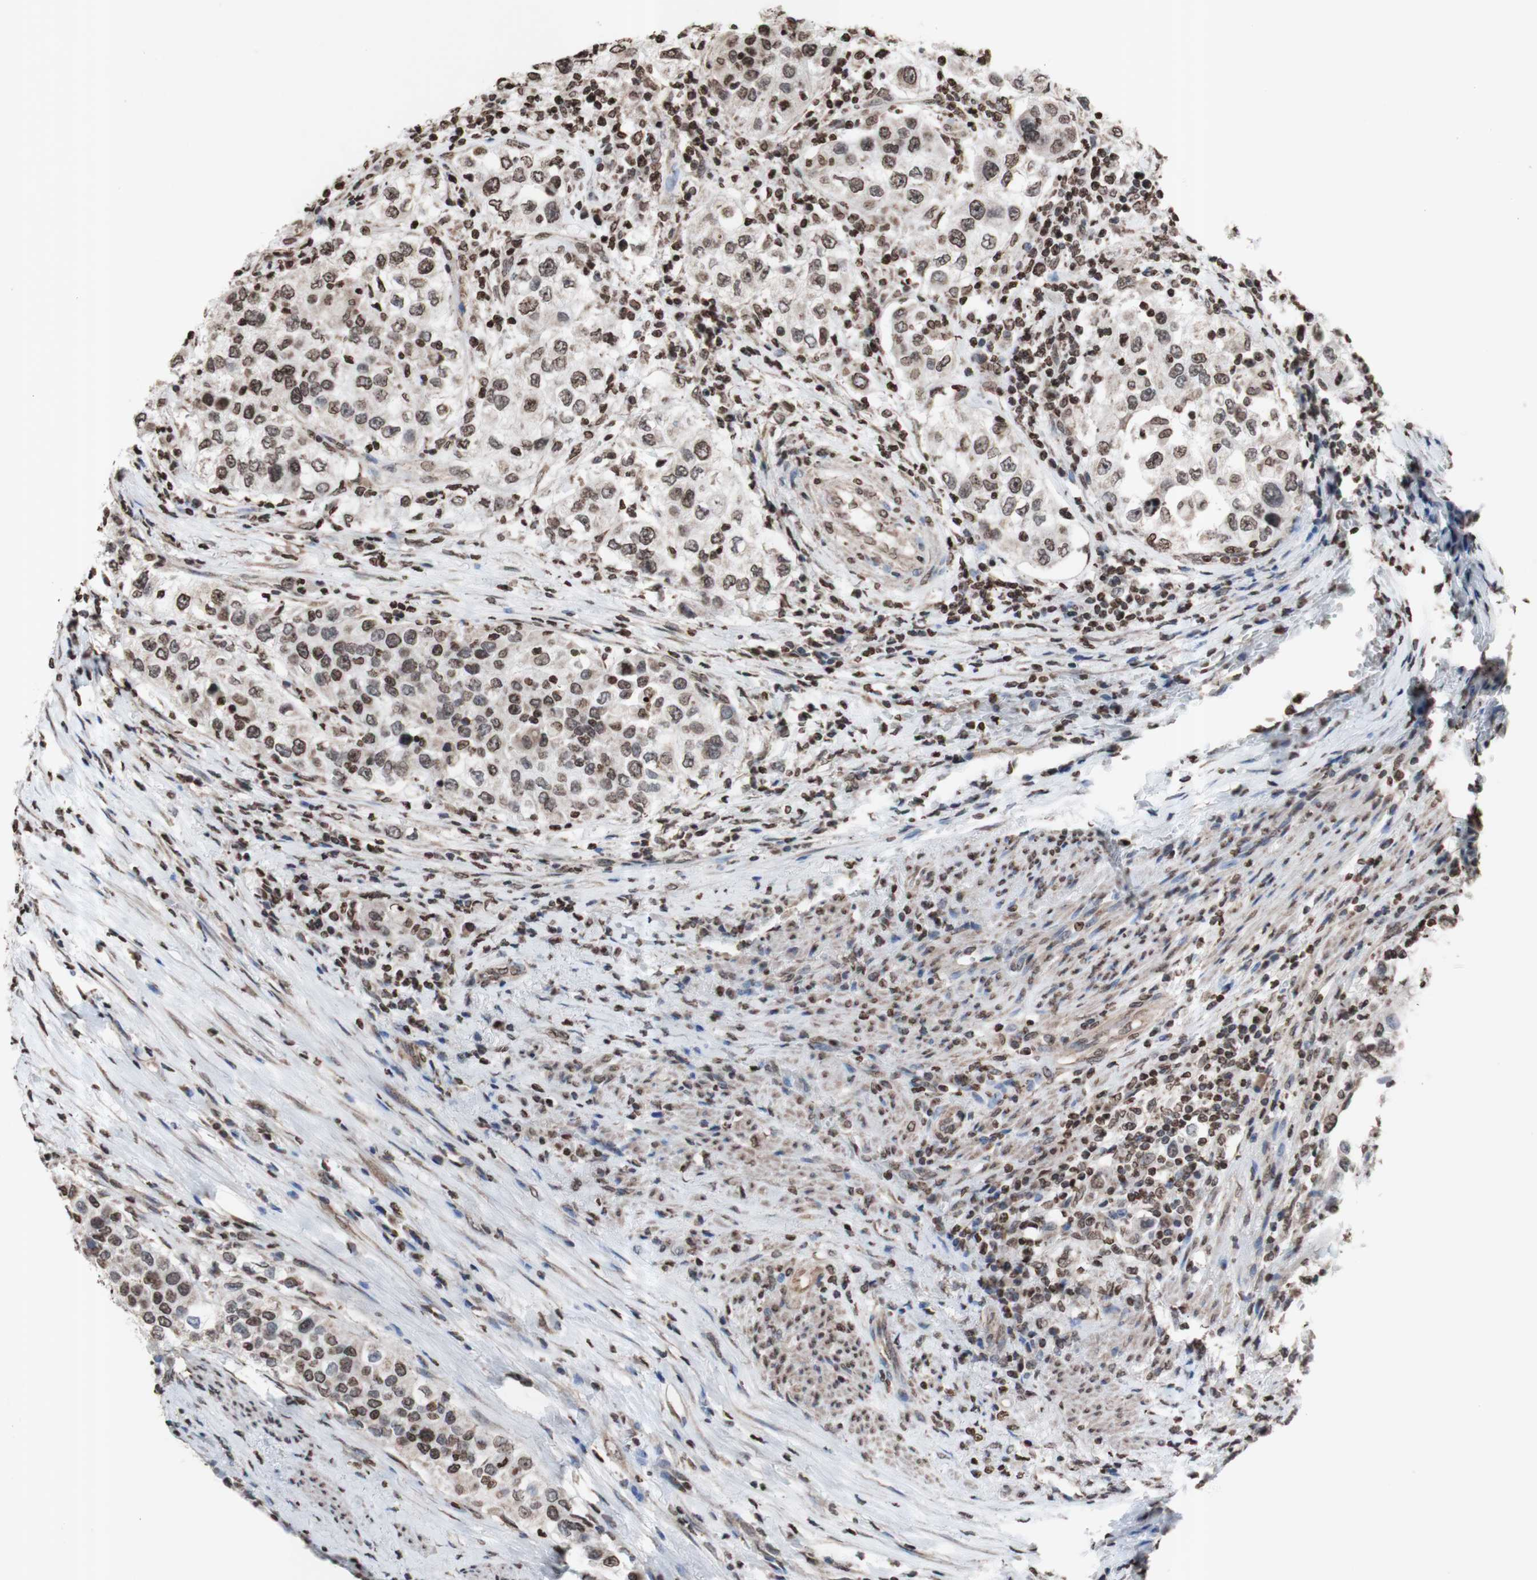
{"staining": {"intensity": "moderate", "quantity": "25%-75%", "location": "nuclear"}, "tissue": "urothelial cancer", "cell_type": "Tumor cells", "image_type": "cancer", "snomed": [{"axis": "morphology", "description": "Urothelial carcinoma, High grade"}, {"axis": "topography", "description": "Urinary bladder"}], "caption": "Approximately 25%-75% of tumor cells in high-grade urothelial carcinoma display moderate nuclear protein expression as visualized by brown immunohistochemical staining.", "gene": "SNAI2", "patient": {"sex": "female", "age": 80}}